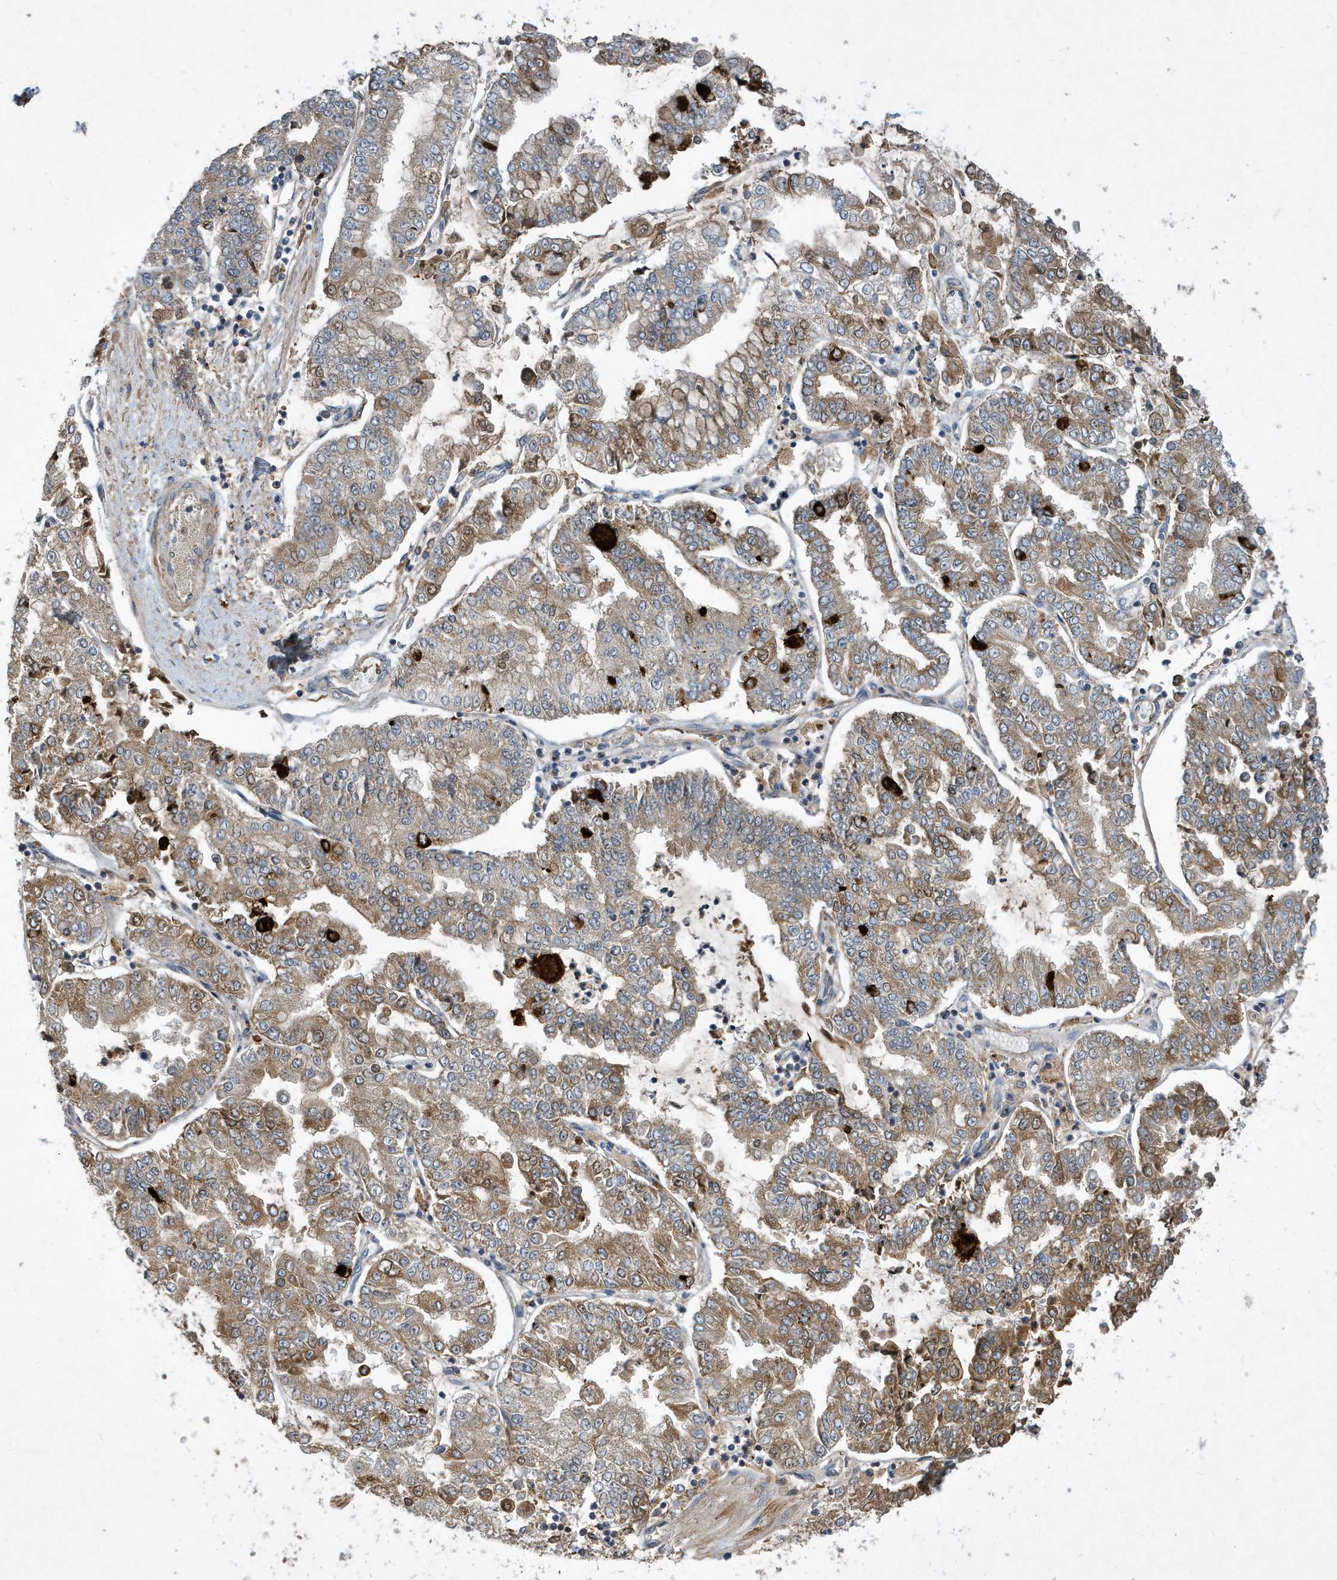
{"staining": {"intensity": "moderate", "quantity": ">75%", "location": "cytoplasmic/membranous"}, "tissue": "stomach cancer", "cell_type": "Tumor cells", "image_type": "cancer", "snomed": [{"axis": "morphology", "description": "Adenocarcinoma, NOS"}, {"axis": "topography", "description": "Stomach"}], "caption": "Approximately >75% of tumor cells in human stomach adenocarcinoma display moderate cytoplasmic/membranous protein positivity as visualized by brown immunohistochemical staining.", "gene": "STK19", "patient": {"sex": "male", "age": 76}}